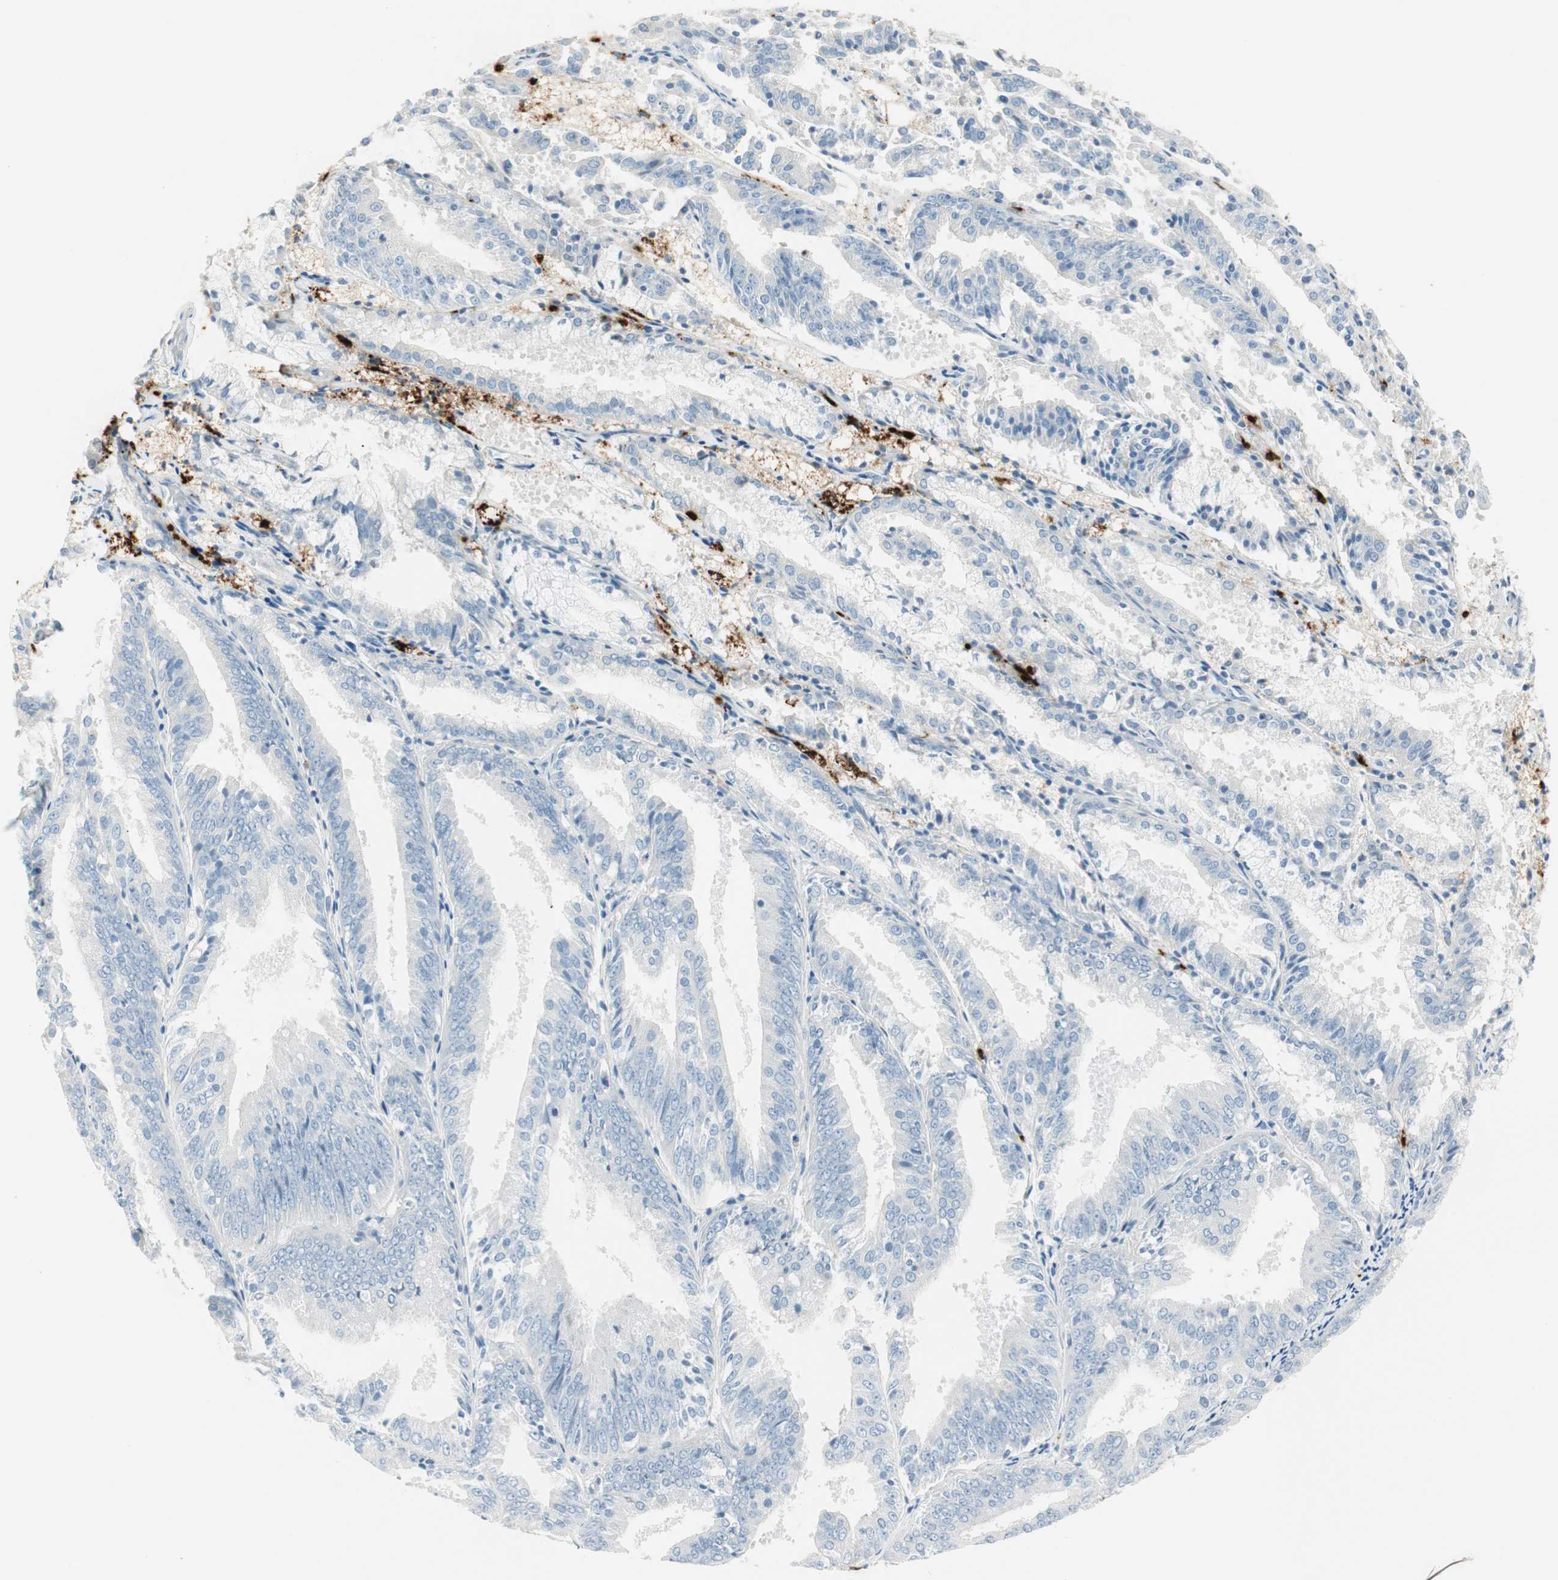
{"staining": {"intensity": "negative", "quantity": "none", "location": "none"}, "tissue": "endometrial cancer", "cell_type": "Tumor cells", "image_type": "cancer", "snomed": [{"axis": "morphology", "description": "Adenocarcinoma, NOS"}, {"axis": "topography", "description": "Endometrium"}], "caption": "This photomicrograph is of endometrial adenocarcinoma stained with immunohistochemistry to label a protein in brown with the nuclei are counter-stained blue. There is no staining in tumor cells.", "gene": "PRTN3", "patient": {"sex": "female", "age": 63}}